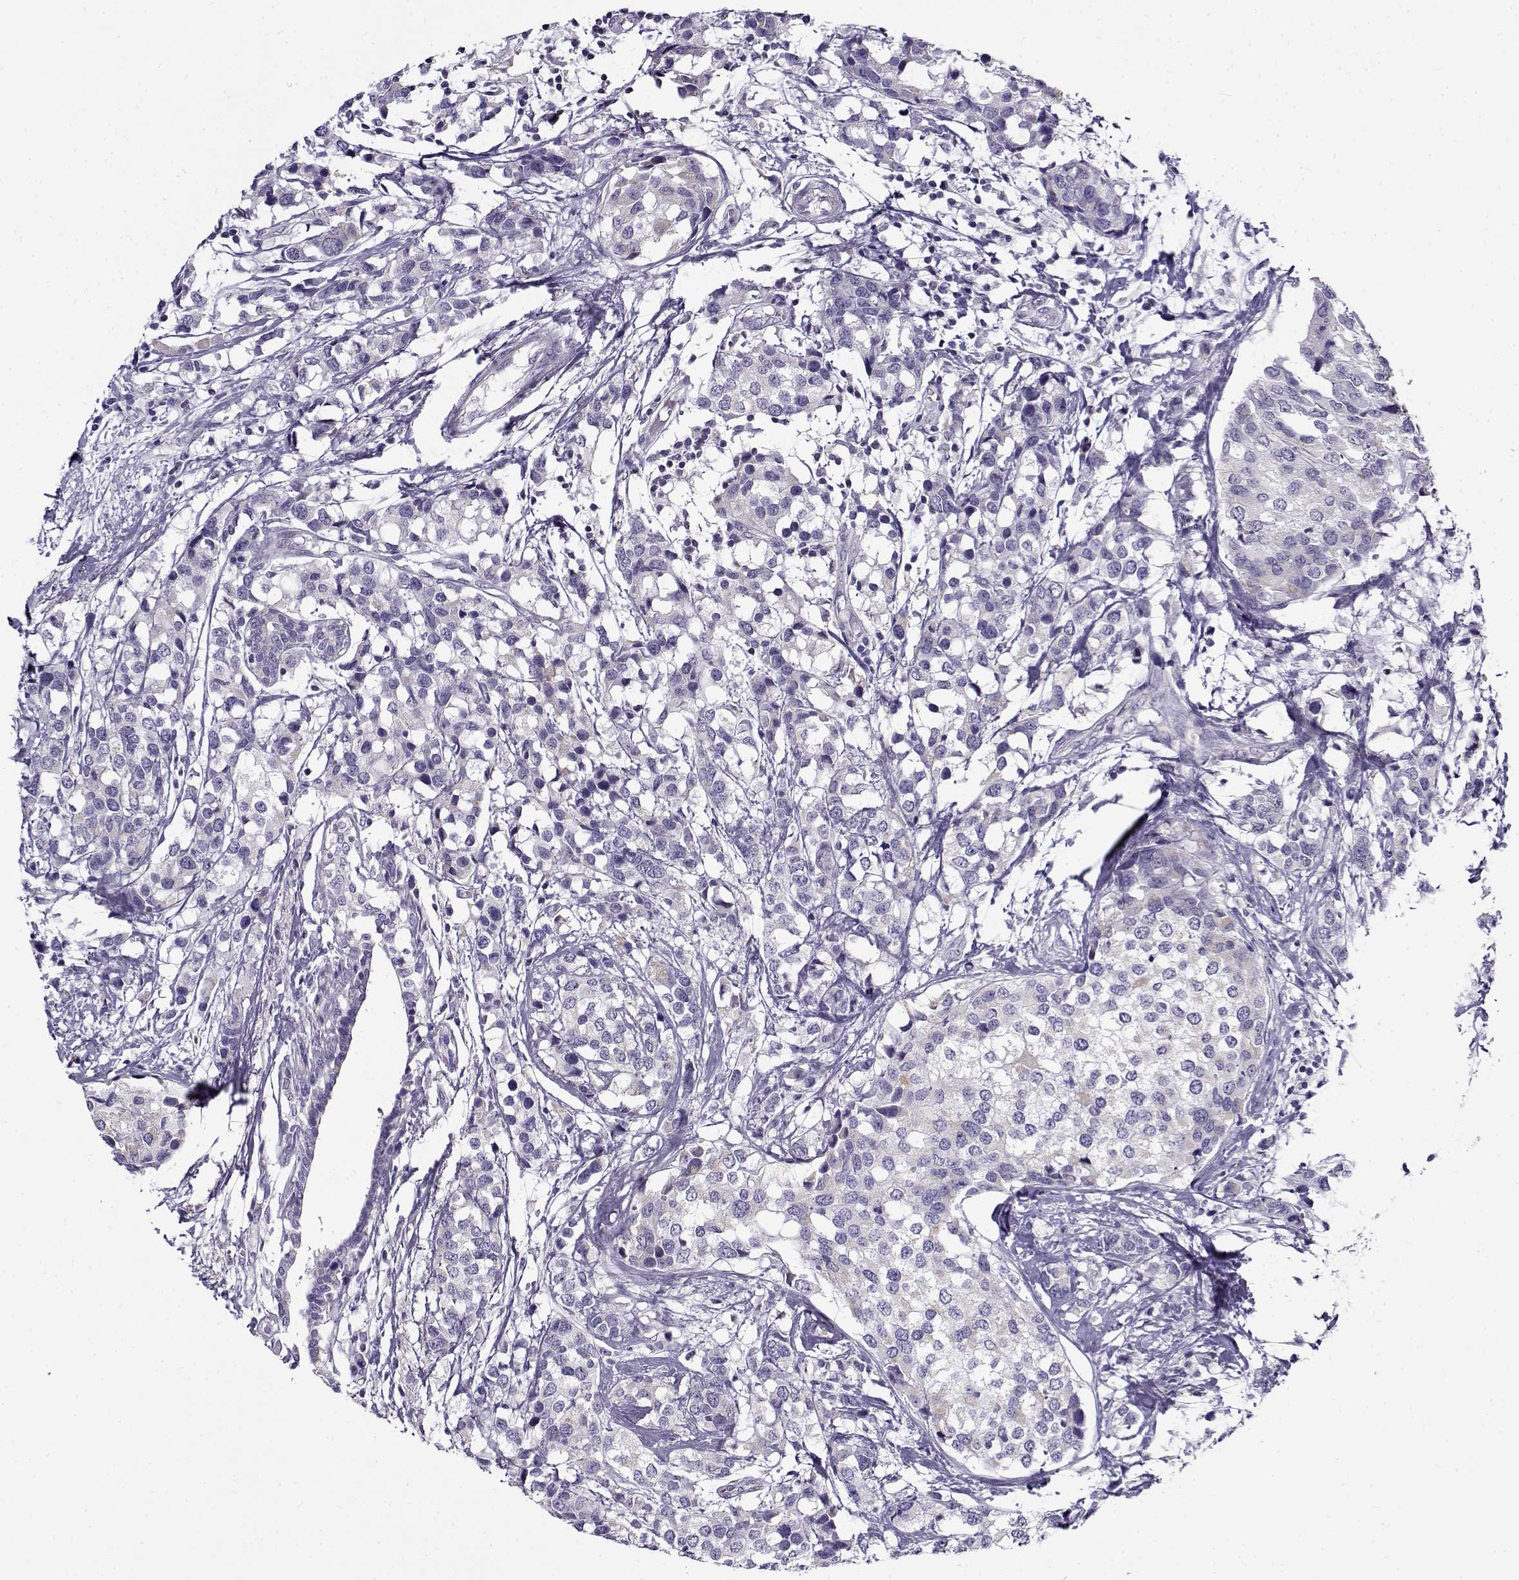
{"staining": {"intensity": "negative", "quantity": "none", "location": "none"}, "tissue": "breast cancer", "cell_type": "Tumor cells", "image_type": "cancer", "snomed": [{"axis": "morphology", "description": "Lobular carcinoma"}, {"axis": "topography", "description": "Breast"}], "caption": "Breast lobular carcinoma was stained to show a protein in brown. There is no significant positivity in tumor cells. Nuclei are stained in blue.", "gene": "FEZF1", "patient": {"sex": "female", "age": 59}}